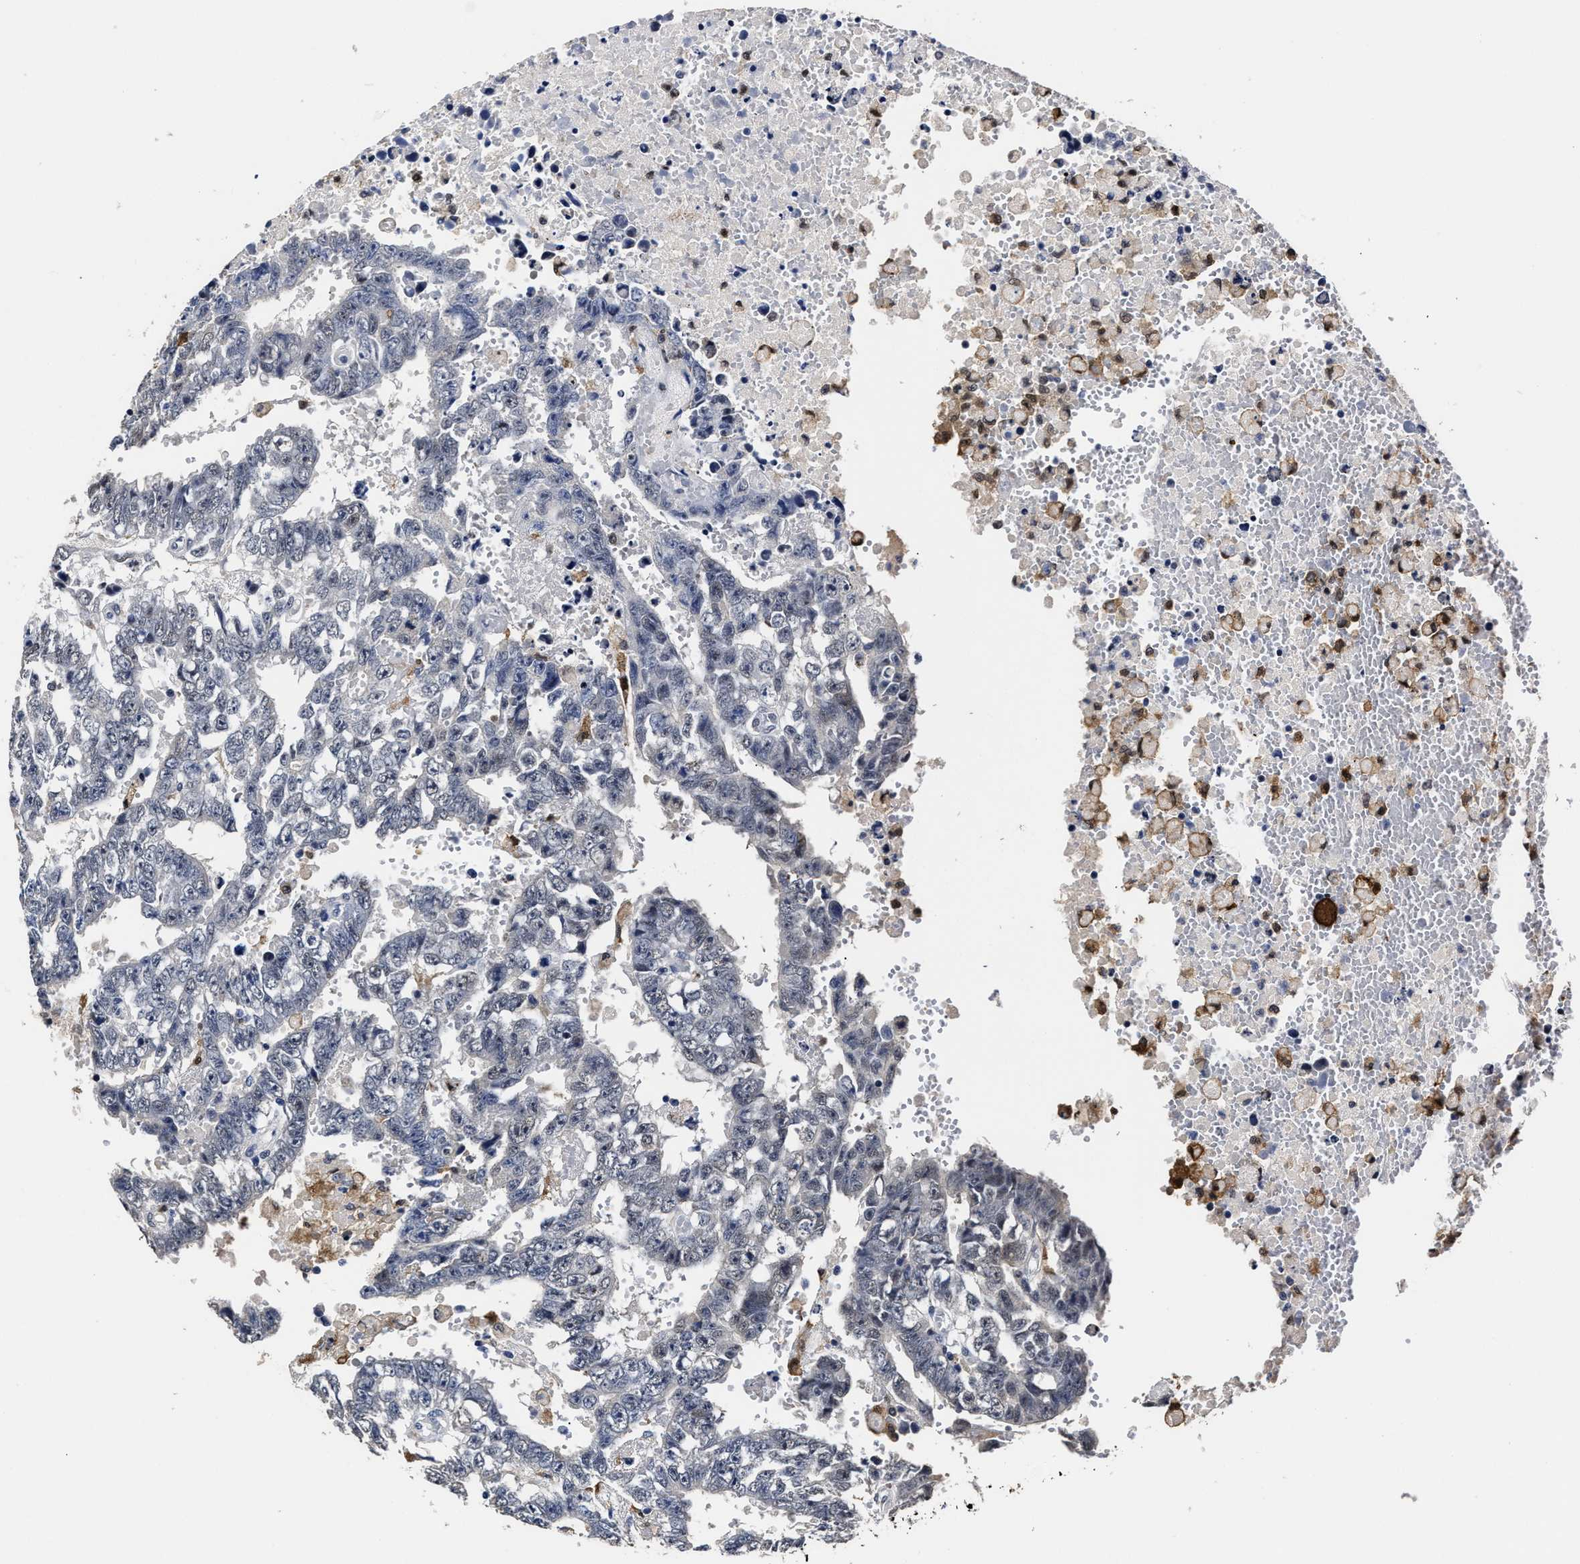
{"staining": {"intensity": "negative", "quantity": "none", "location": "none"}, "tissue": "testis cancer", "cell_type": "Tumor cells", "image_type": "cancer", "snomed": [{"axis": "morphology", "description": "Carcinoma, Embryonal, NOS"}, {"axis": "topography", "description": "Testis"}], "caption": "Testis cancer (embryonal carcinoma) stained for a protein using immunohistochemistry (IHC) demonstrates no positivity tumor cells.", "gene": "PRPF4B", "patient": {"sex": "male", "age": 25}}